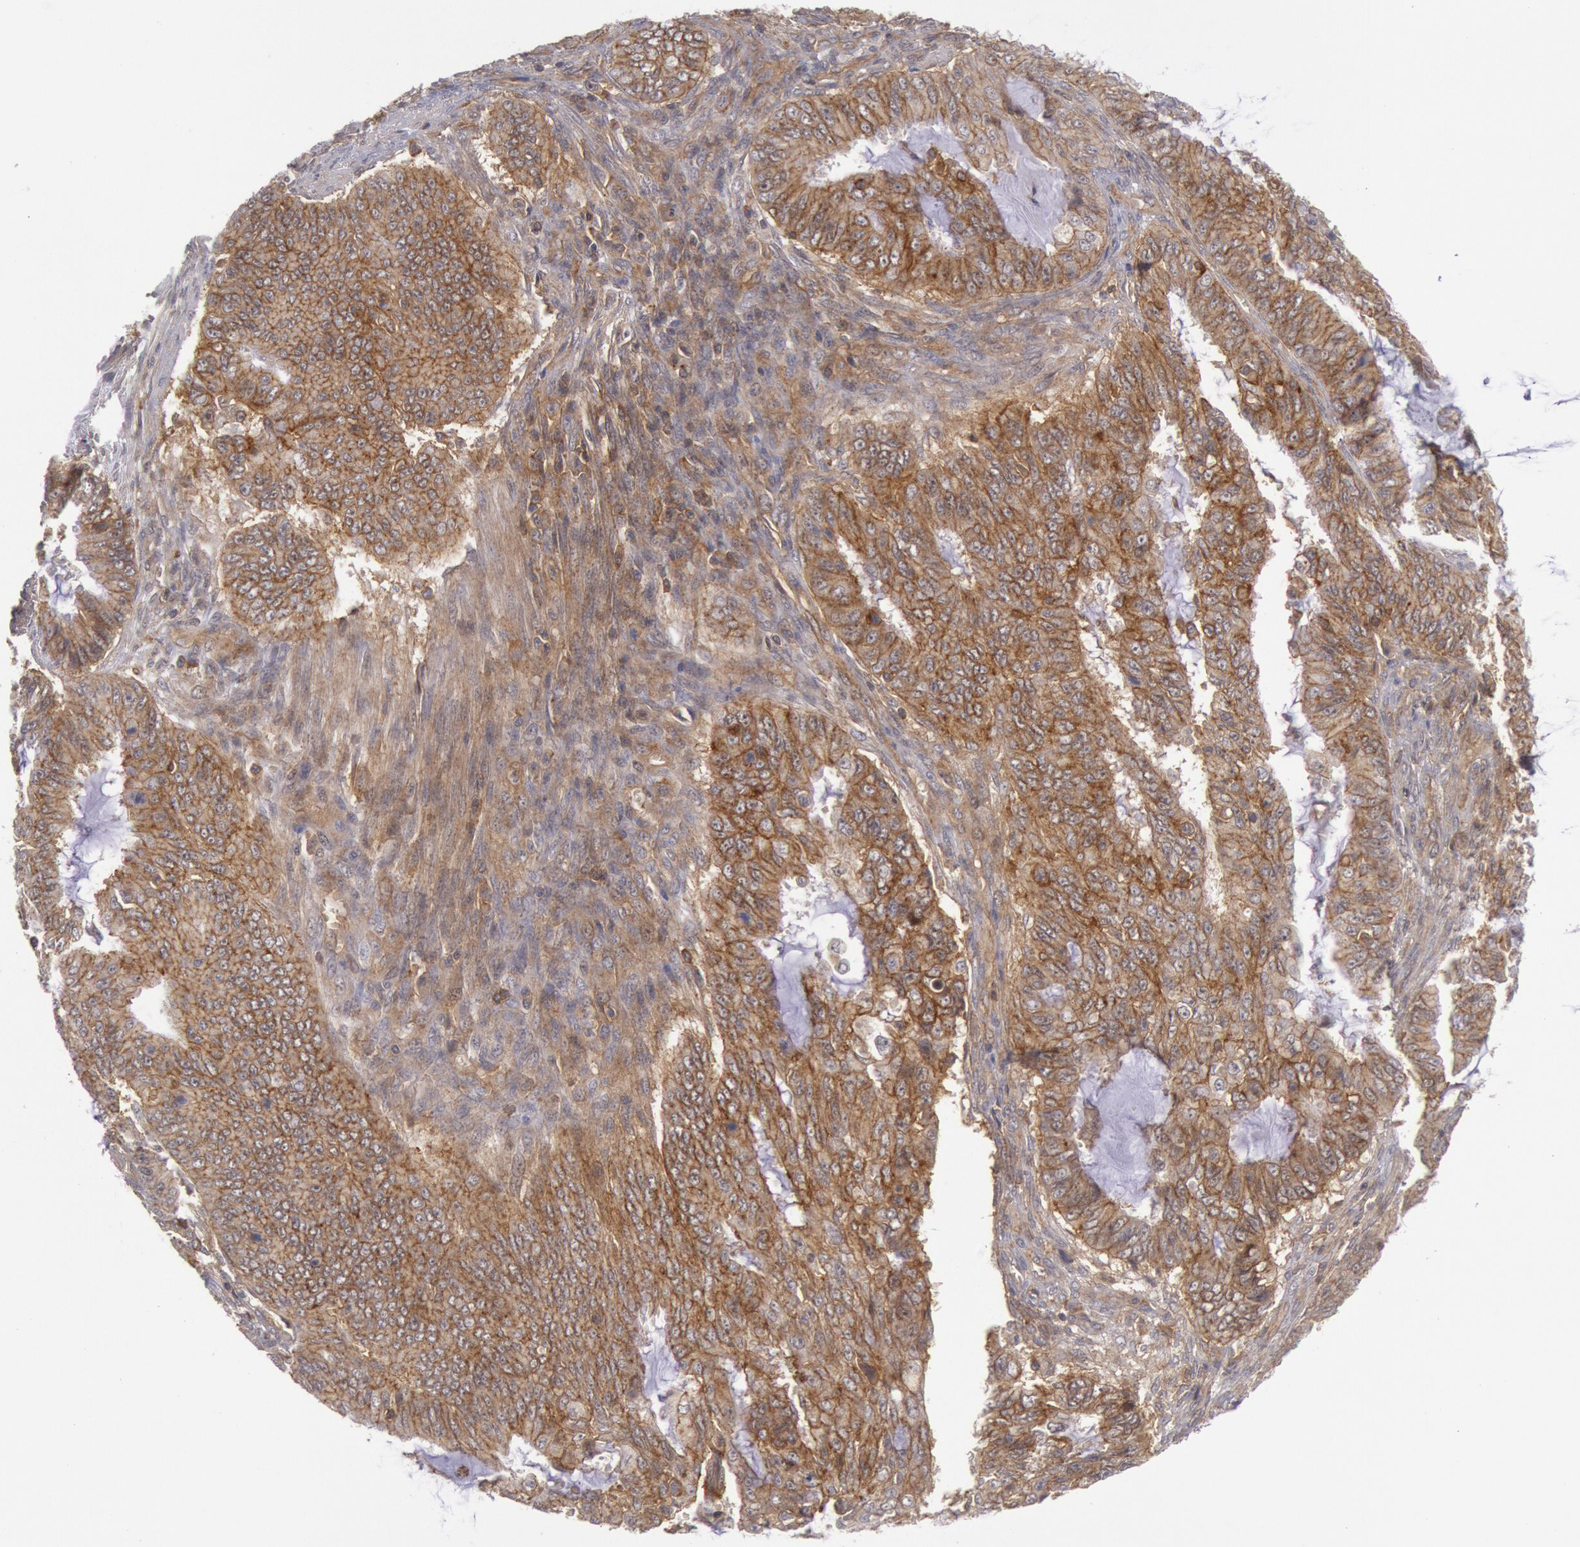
{"staining": {"intensity": "moderate", "quantity": ">75%", "location": "cytoplasmic/membranous"}, "tissue": "endometrial cancer", "cell_type": "Tumor cells", "image_type": "cancer", "snomed": [{"axis": "morphology", "description": "Adenocarcinoma, NOS"}, {"axis": "topography", "description": "Endometrium"}], "caption": "This micrograph demonstrates IHC staining of human endometrial adenocarcinoma, with medium moderate cytoplasmic/membranous expression in approximately >75% of tumor cells.", "gene": "STX4", "patient": {"sex": "female", "age": 75}}